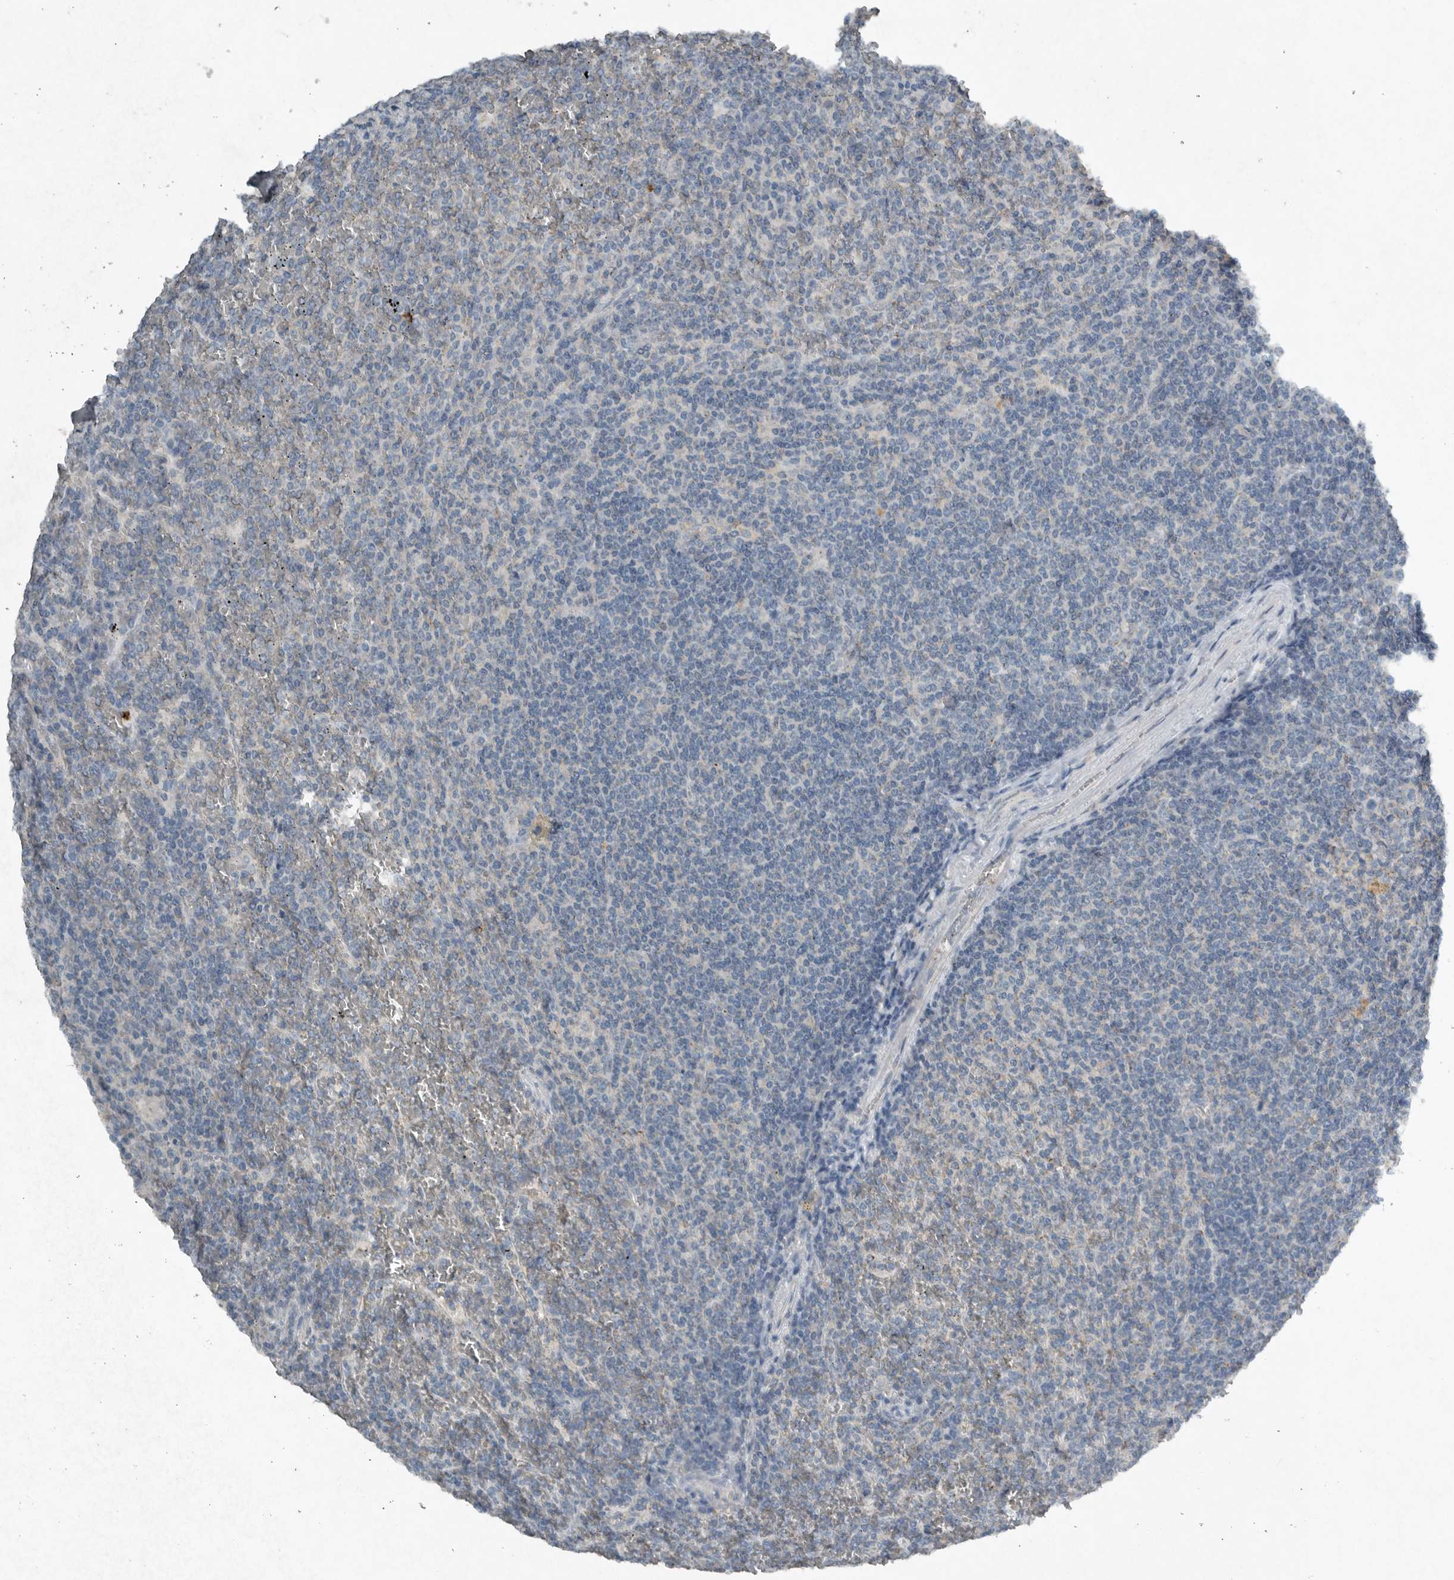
{"staining": {"intensity": "negative", "quantity": "none", "location": "none"}, "tissue": "lymphoma", "cell_type": "Tumor cells", "image_type": "cancer", "snomed": [{"axis": "morphology", "description": "Malignant lymphoma, non-Hodgkin's type, Low grade"}, {"axis": "topography", "description": "Spleen"}], "caption": "The image reveals no significant expression in tumor cells of lymphoma.", "gene": "IL20", "patient": {"sex": "female", "age": 19}}